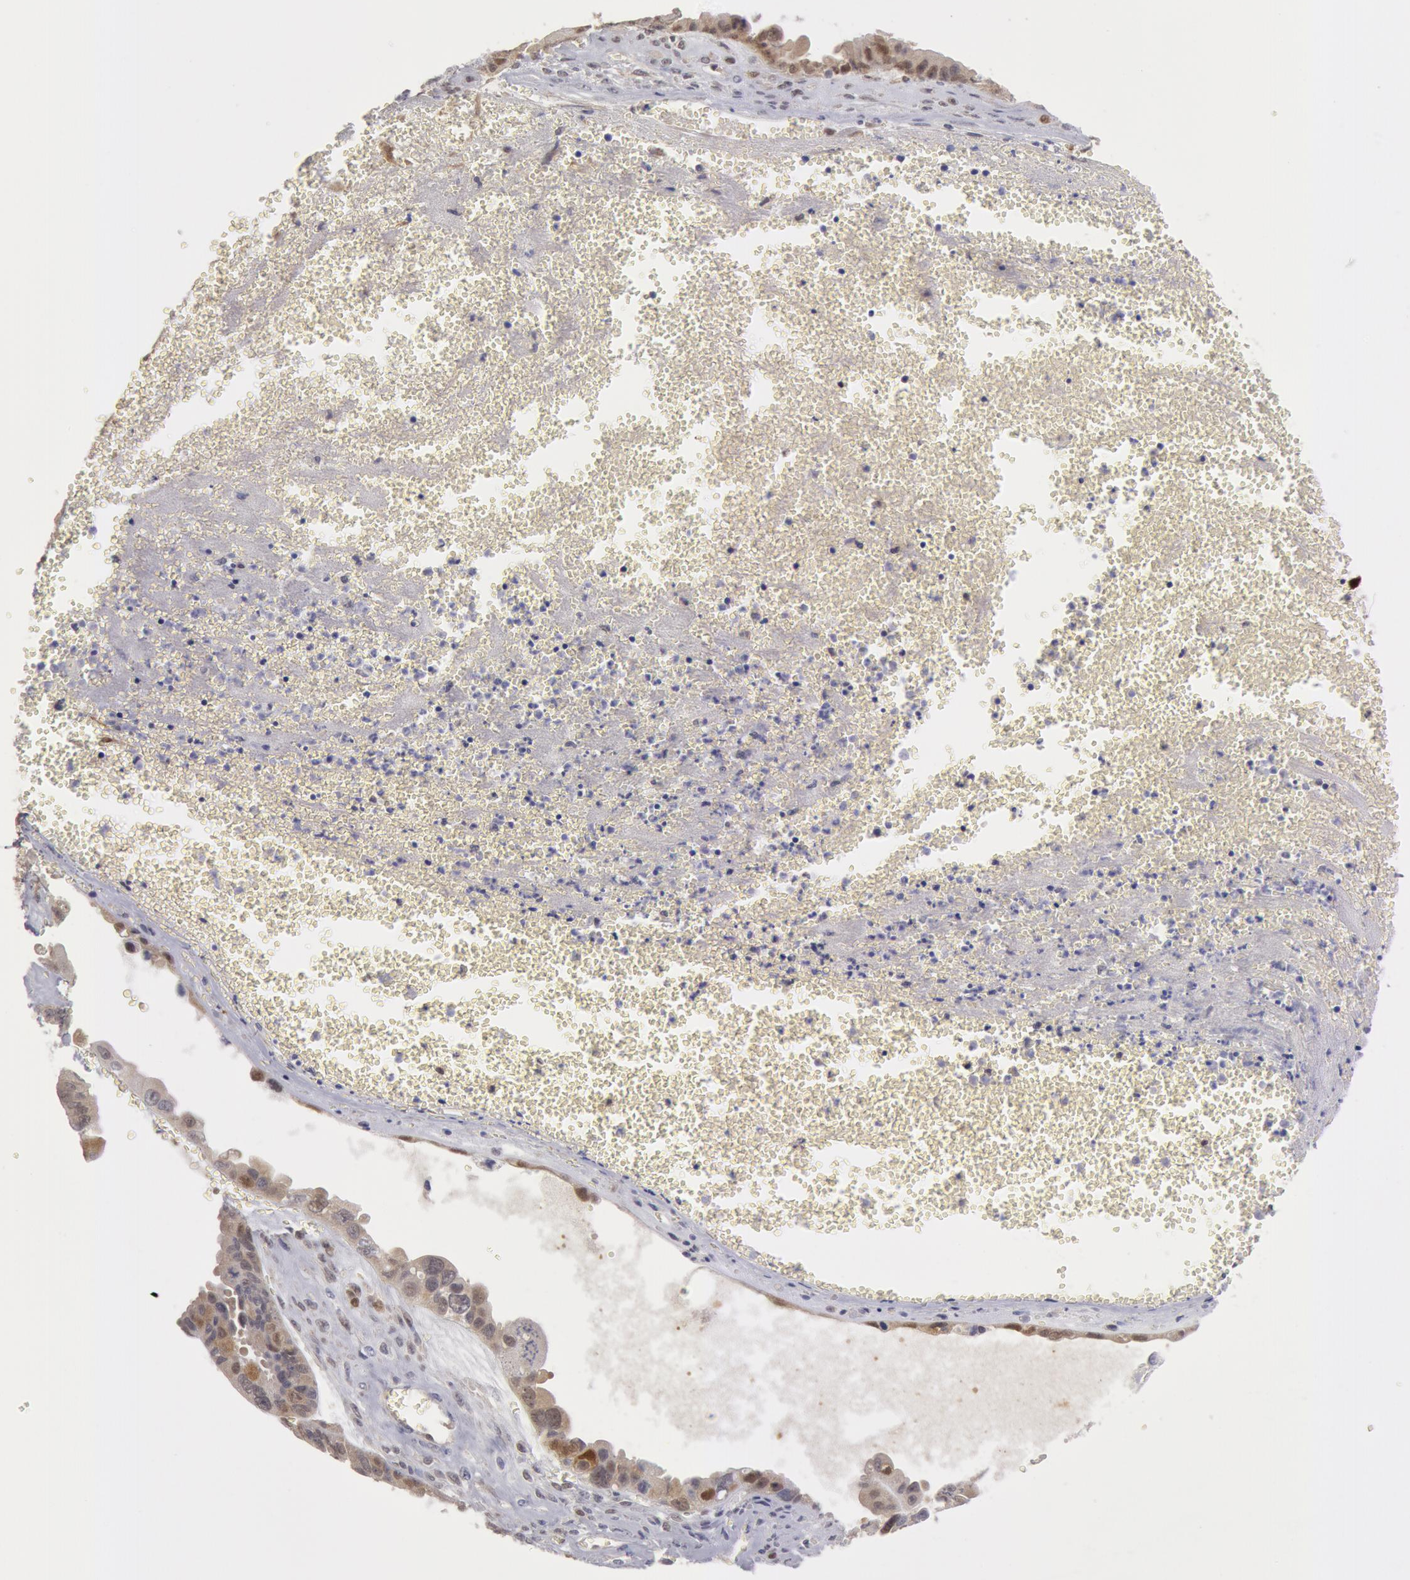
{"staining": {"intensity": "weak", "quantity": "<25%", "location": "nuclear"}, "tissue": "ovarian cancer", "cell_type": "Tumor cells", "image_type": "cancer", "snomed": [{"axis": "morphology", "description": "Carcinoma, endometroid"}, {"axis": "topography", "description": "Ovary"}], "caption": "The immunohistochemistry (IHC) image has no significant positivity in tumor cells of endometroid carcinoma (ovarian) tissue.", "gene": "TXNRD1", "patient": {"sex": "female", "age": 85}}